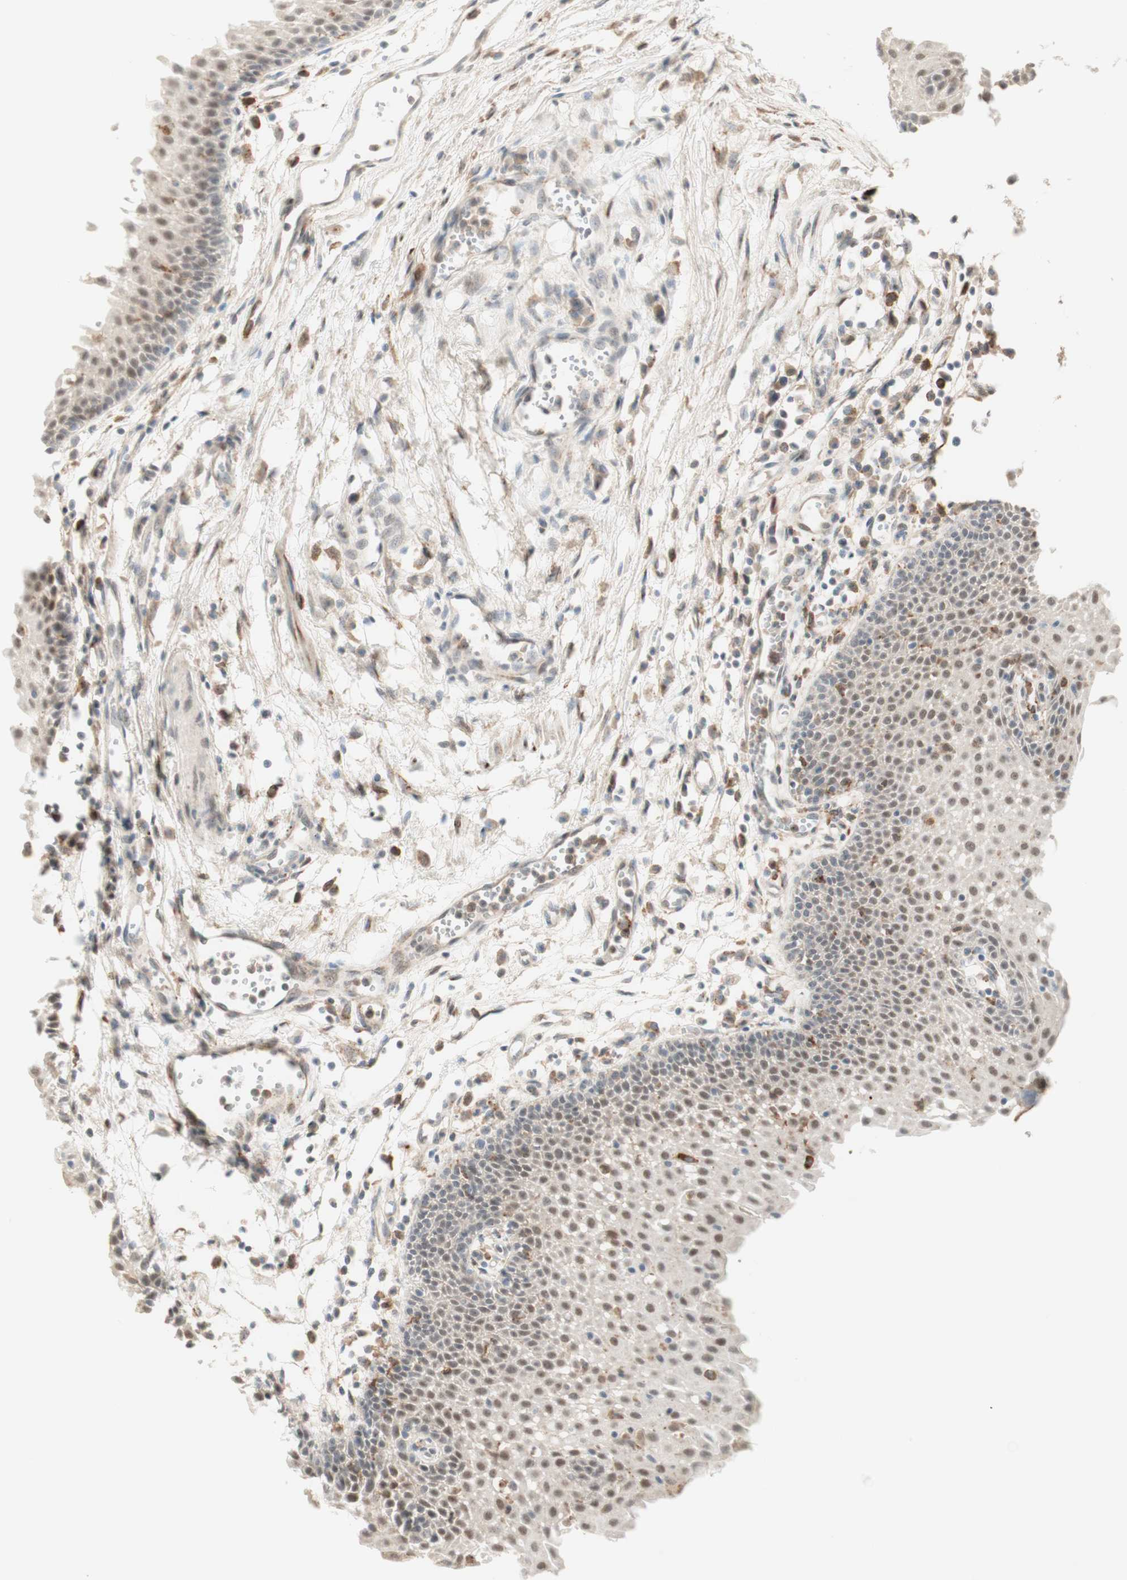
{"staining": {"intensity": "weak", "quantity": ">75%", "location": "nuclear"}, "tissue": "urothelial cancer", "cell_type": "Tumor cells", "image_type": "cancer", "snomed": [{"axis": "morphology", "description": "Urothelial carcinoma, High grade"}, {"axis": "topography", "description": "Urinary bladder"}], "caption": "A brown stain highlights weak nuclear expression of a protein in human urothelial carcinoma (high-grade) tumor cells.", "gene": "GAPT", "patient": {"sex": "female", "age": 85}}